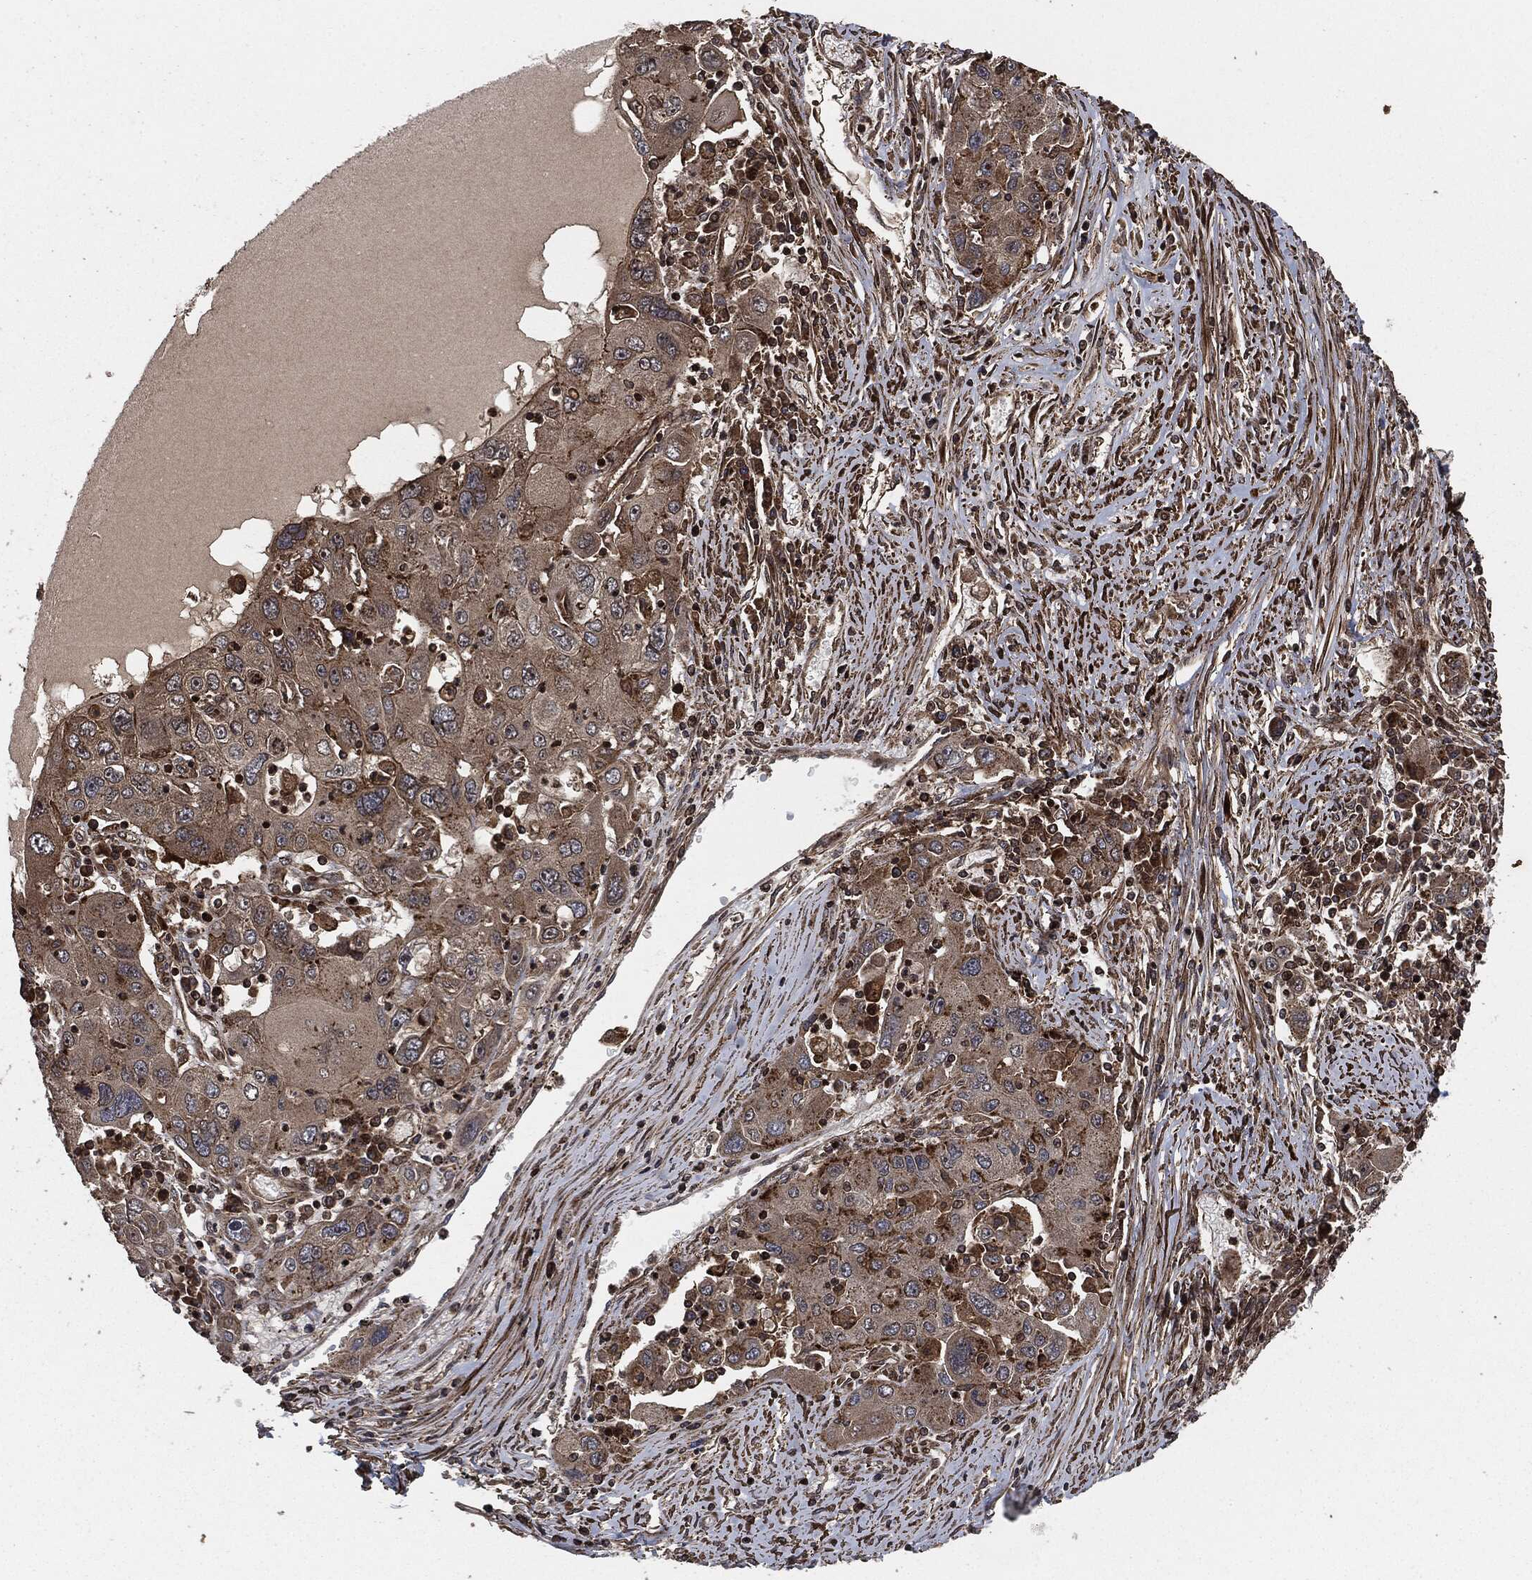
{"staining": {"intensity": "moderate", "quantity": "<25%", "location": "cytoplasmic/membranous"}, "tissue": "stomach cancer", "cell_type": "Tumor cells", "image_type": "cancer", "snomed": [{"axis": "morphology", "description": "Adenocarcinoma, NOS"}, {"axis": "topography", "description": "Stomach"}], "caption": "Human stomach cancer stained with a brown dye reveals moderate cytoplasmic/membranous positive positivity in about <25% of tumor cells.", "gene": "IFIT1", "patient": {"sex": "male", "age": 56}}